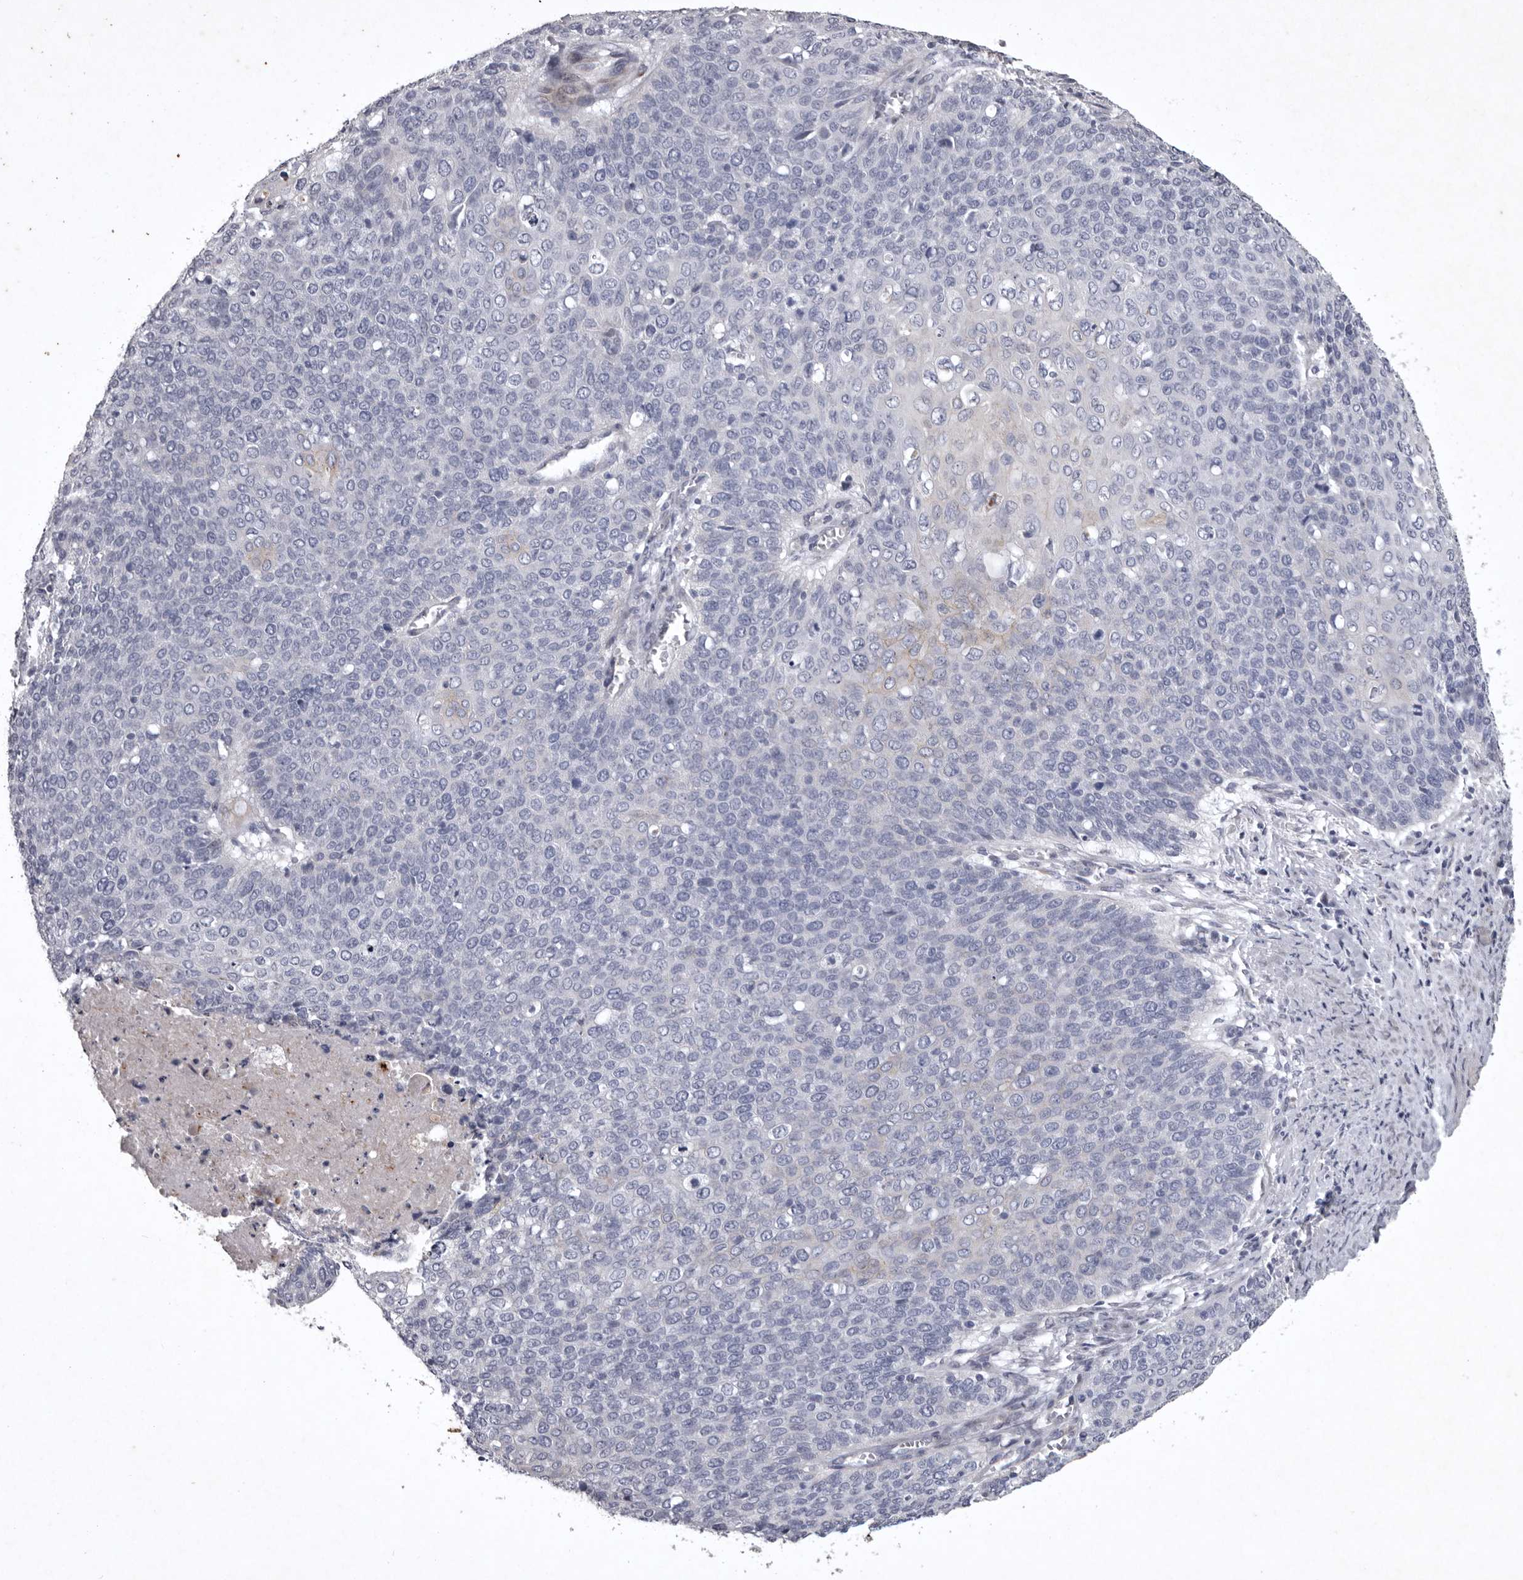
{"staining": {"intensity": "negative", "quantity": "none", "location": "none"}, "tissue": "cervical cancer", "cell_type": "Tumor cells", "image_type": "cancer", "snomed": [{"axis": "morphology", "description": "Squamous cell carcinoma, NOS"}, {"axis": "topography", "description": "Cervix"}], "caption": "This is an immunohistochemistry (IHC) image of squamous cell carcinoma (cervical). There is no positivity in tumor cells.", "gene": "NKAIN4", "patient": {"sex": "female", "age": 39}}